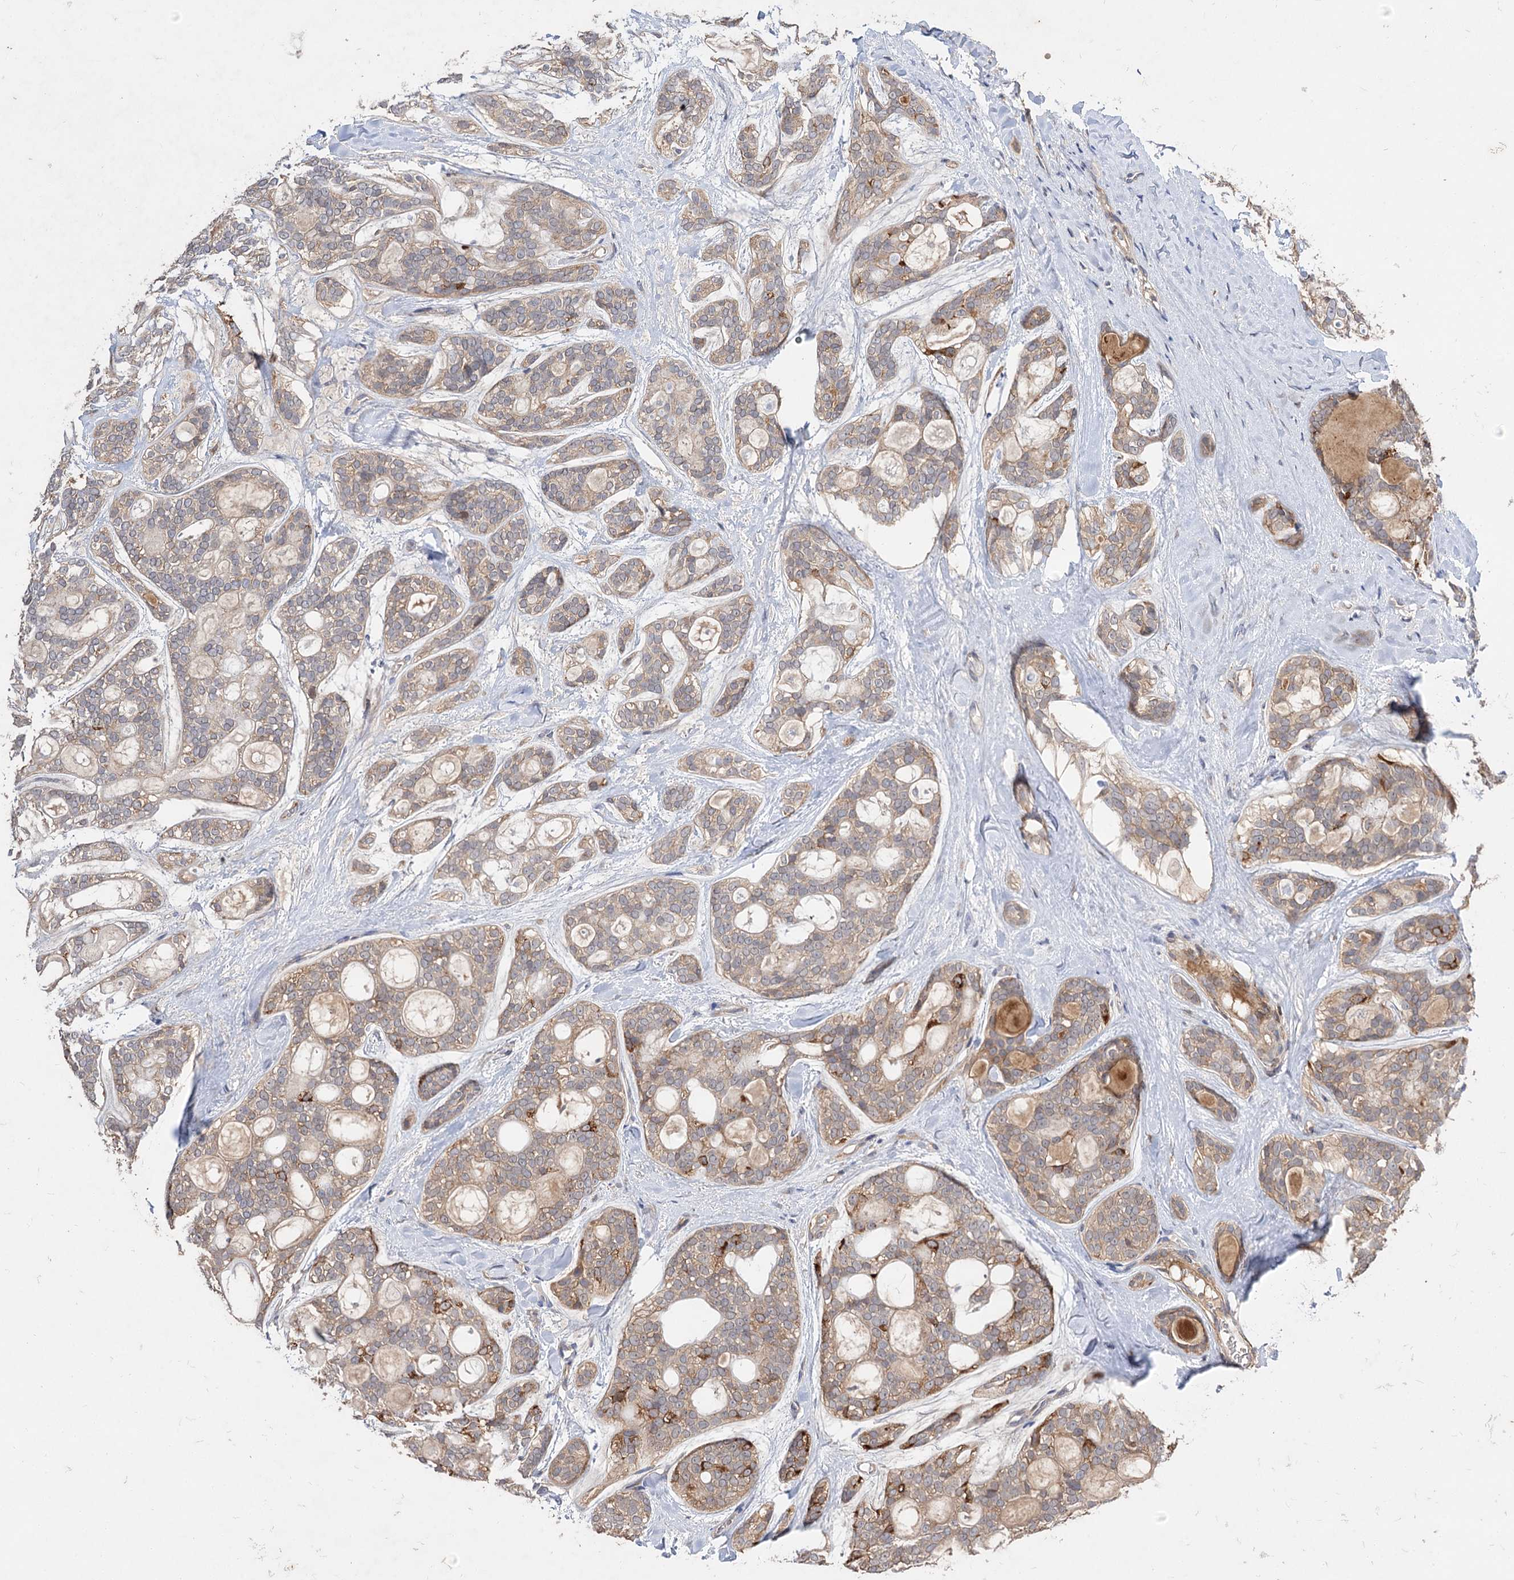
{"staining": {"intensity": "strong", "quantity": "<25%", "location": "cytoplasmic/membranous"}, "tissue": "head and neck cancer", "cell_type": "Tumor cells", "image_type": "cancer", "snomed": [{"axis": "morphology", "description": "Adenocarcinoma, NOS"}, {"axis": "topography", "description": "Head-Neck"}], "caption": "Head and neck adenocarcinoma stained for a protein reveals strong cytoplasmic/membranous positivity in tumor cells.", "gene": "FBXW8", "patient": {"sex": "male", "age": 66}}